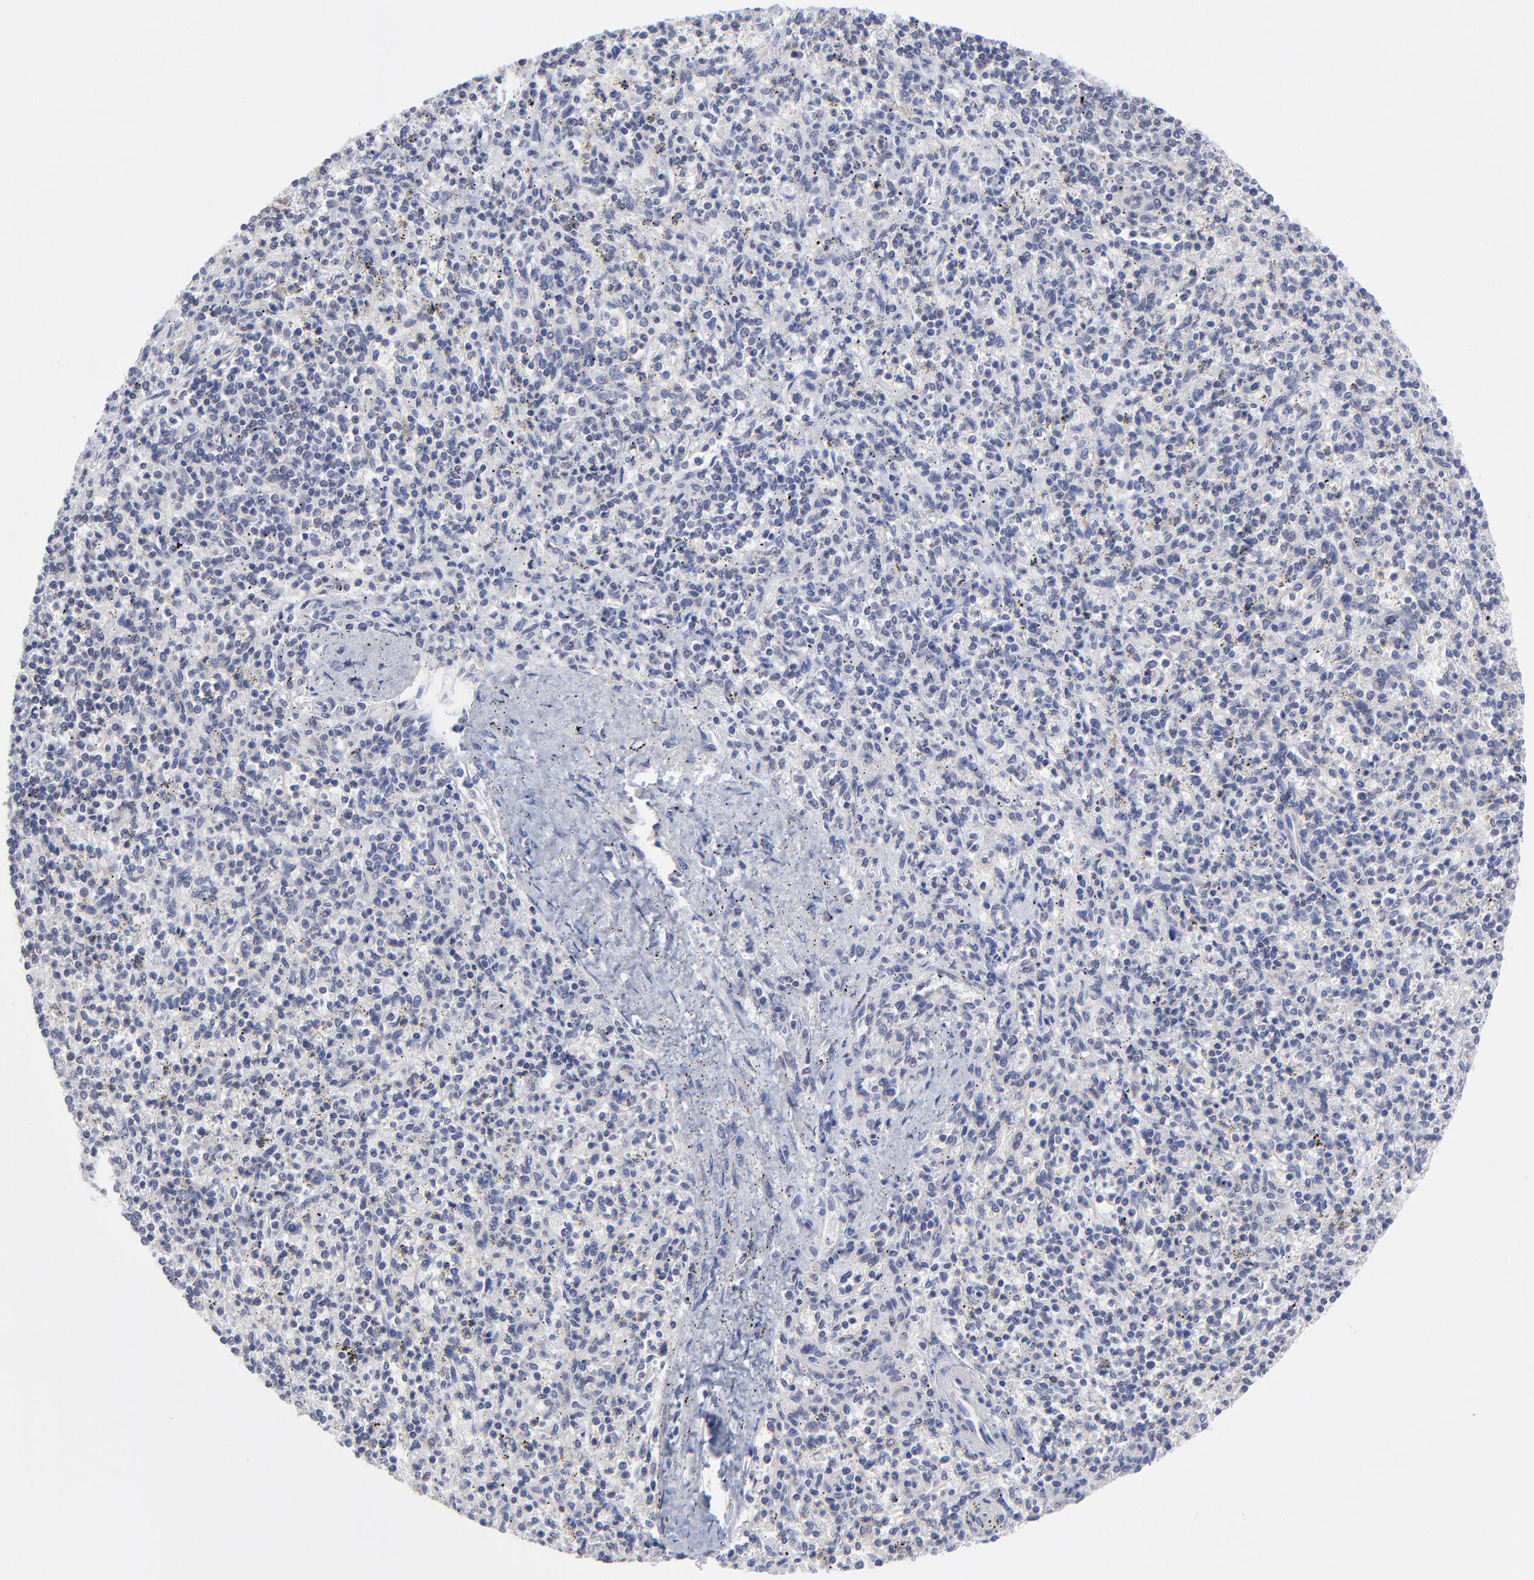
{"staining": {"intensity": "negative", "quantity": "none", "location": "none"}, "tissue": "spleen", "cell_type": "Cells in red pulp", "image_type": "normal", "snomed": [{"axis": "morphology", "description": "Normal tissue, NOS"}, {"axis": "topography", "description": "Spleen"}], "caption": "Immunohistochemistry (IHC) micrograph of normal spleen: spleen stained with DAB (3,3'-diaminobenzidine) shows no significant protein staining in cells in red pulp. Nuclei are stained in blue.", "gene": "FBXO8", "patient": {"sex": "male", "age": 72}}